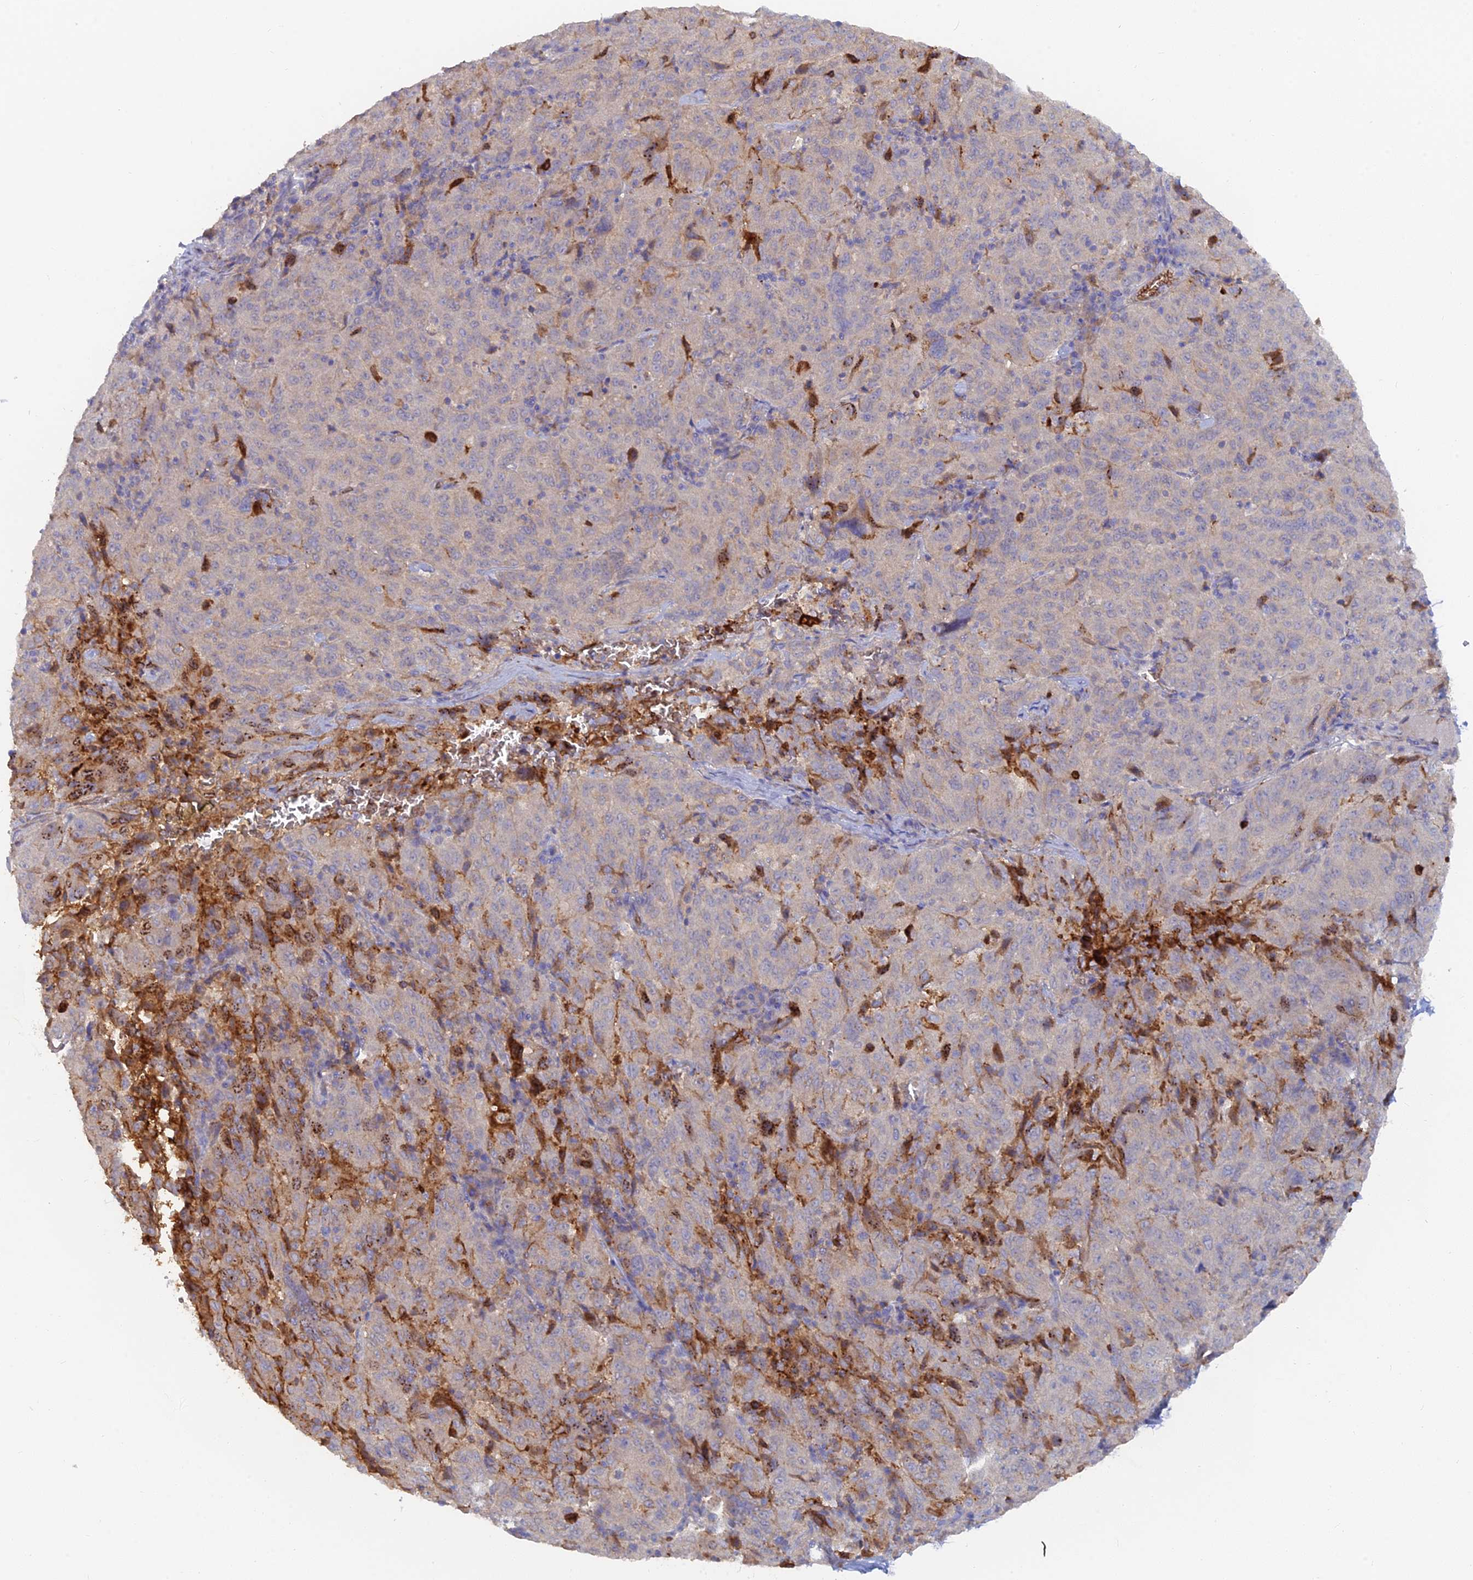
{"staining": {"intensity": "moderate", "quantity": "<25%", "location": "cytoplasmic/membranous"}, "tissue": "pancreatic cancer", "cell_type": "Tumor cells", "image_type": "cancer", "snomed": [{"axis": "morphology", "description": "Adenocarcinoma, NOS"}, {"axis": "topography", "description": "Pancreas"}], "caption": "DAB immunohistochemical staining of pancreatic adenocarcinoma demonstrates moderate cytoplasmic/membranous protein expression in about <25% of tumor cells. (Brightfield microscopy of DAB IHC at high magnification).", "gene": "ARRDC1", "patient": {"sex": "male", "age": 63}}